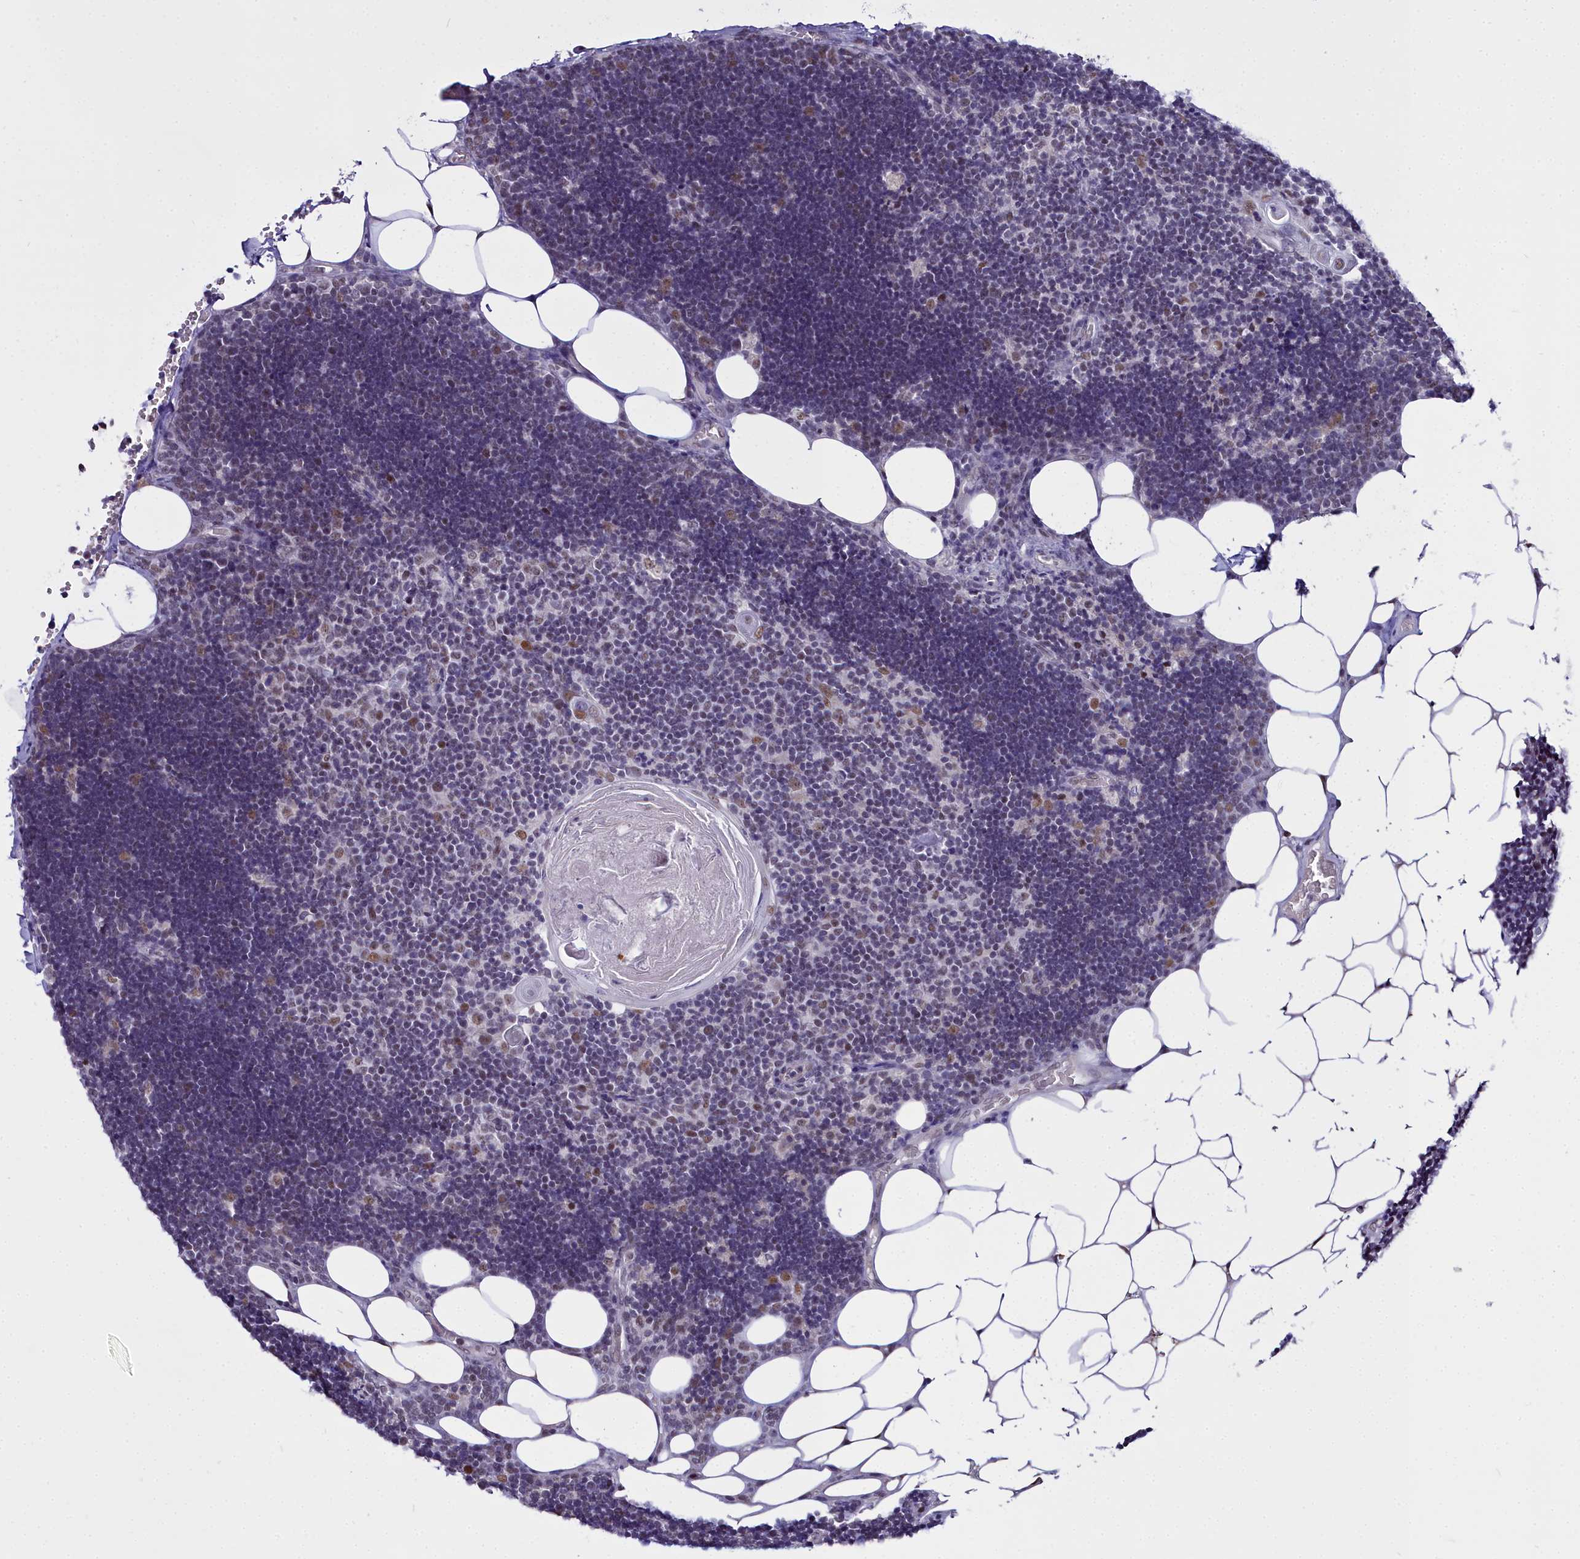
{"staining": {"intensity": "moderate", "quantity": "<25%", "location": "nuclear"}, "tissue": "lymph node", "cell_type": "Germinal center cells", "image_type": "normal", "snomed": [{"axis": "morphology", "description": "Normal tissue, NOS"}, {"axis": "topography", "description": "Lymph node"}], "caption": "Germinal center cells display moderate nuclear expression in about <25% of cells in benign lymph node. Nuclei are stained in blue.", "gene": "RBM12", "patient": {"sex": "male", "age": 33}}